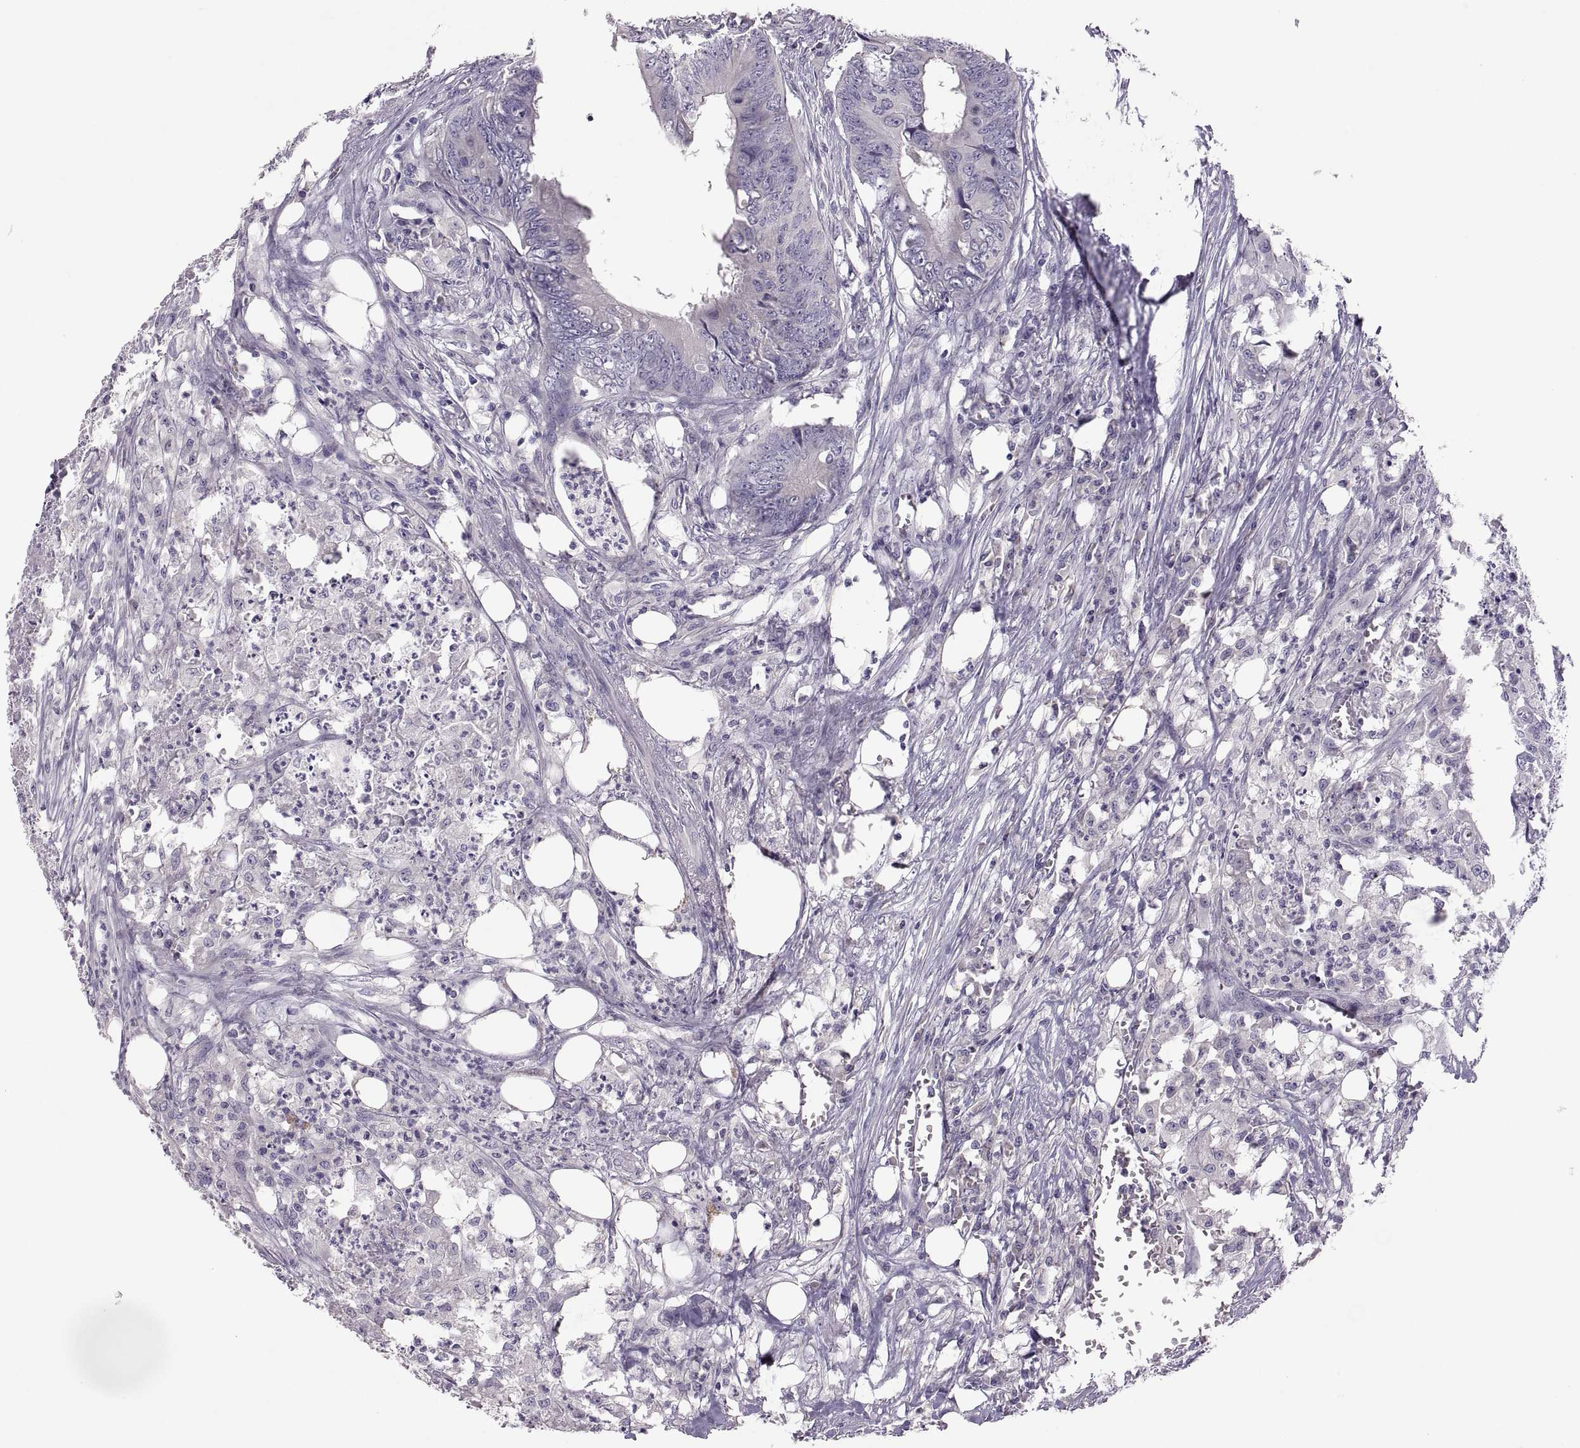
{"staining": {"intensity": "negative", "quantity": "none", "location": "none"}, "tissue": "colorectal cancer", "cell_type": "Tumor cells", "image_type": "cancer", "snomed": [{"axis": "morphology", "description": "Adenocarcinoma, NOS"}, {"axis": "topography", "description": "Colon"}], "caption": "Immunohistochemistry (IHC) of human adenocarcinoma (colorectal) shows no positivity in tumor cells.", "gene": "TBX19", "patient": {"sex": "male", "age": 84}}